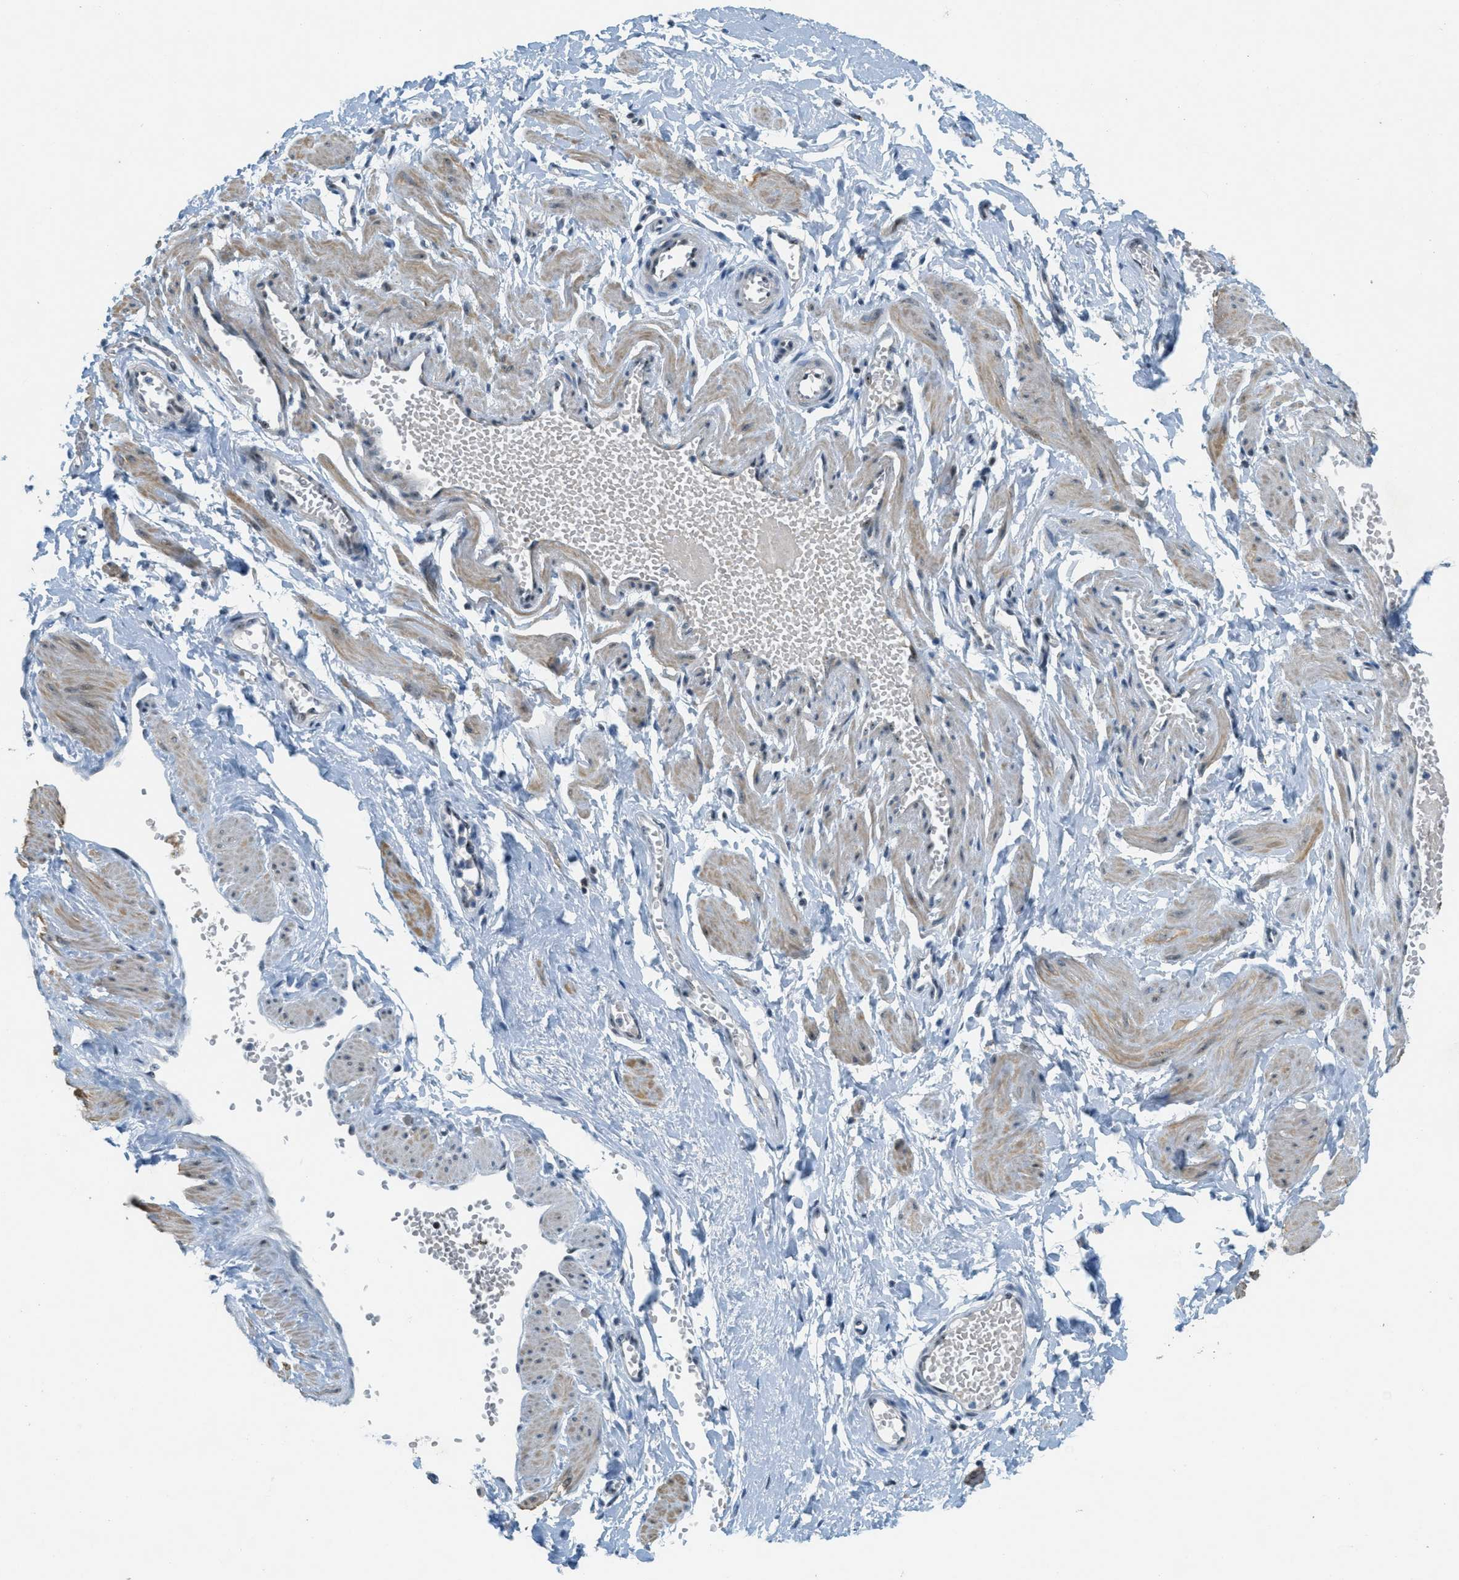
{"staining": {"intensity": "negative", "quantity": "none", "location": "none"}, "tissue": "adipose tissue", "cell_type": "Adipocytes", "image_type": "normal", "snomed": [{"axis": "morphology", "description": "Normal tissue, NOS"}, {"axis": "topography", "description": "Soft tissue"}, {"axis": "topography", "description": "Vascular tissue"}], "caption": "Micrograph shows no significant protein positivity in adipocytes of benign adipose tissue.", "gene": "DDX47", "patient": {"sex": "female", "age": 35}}